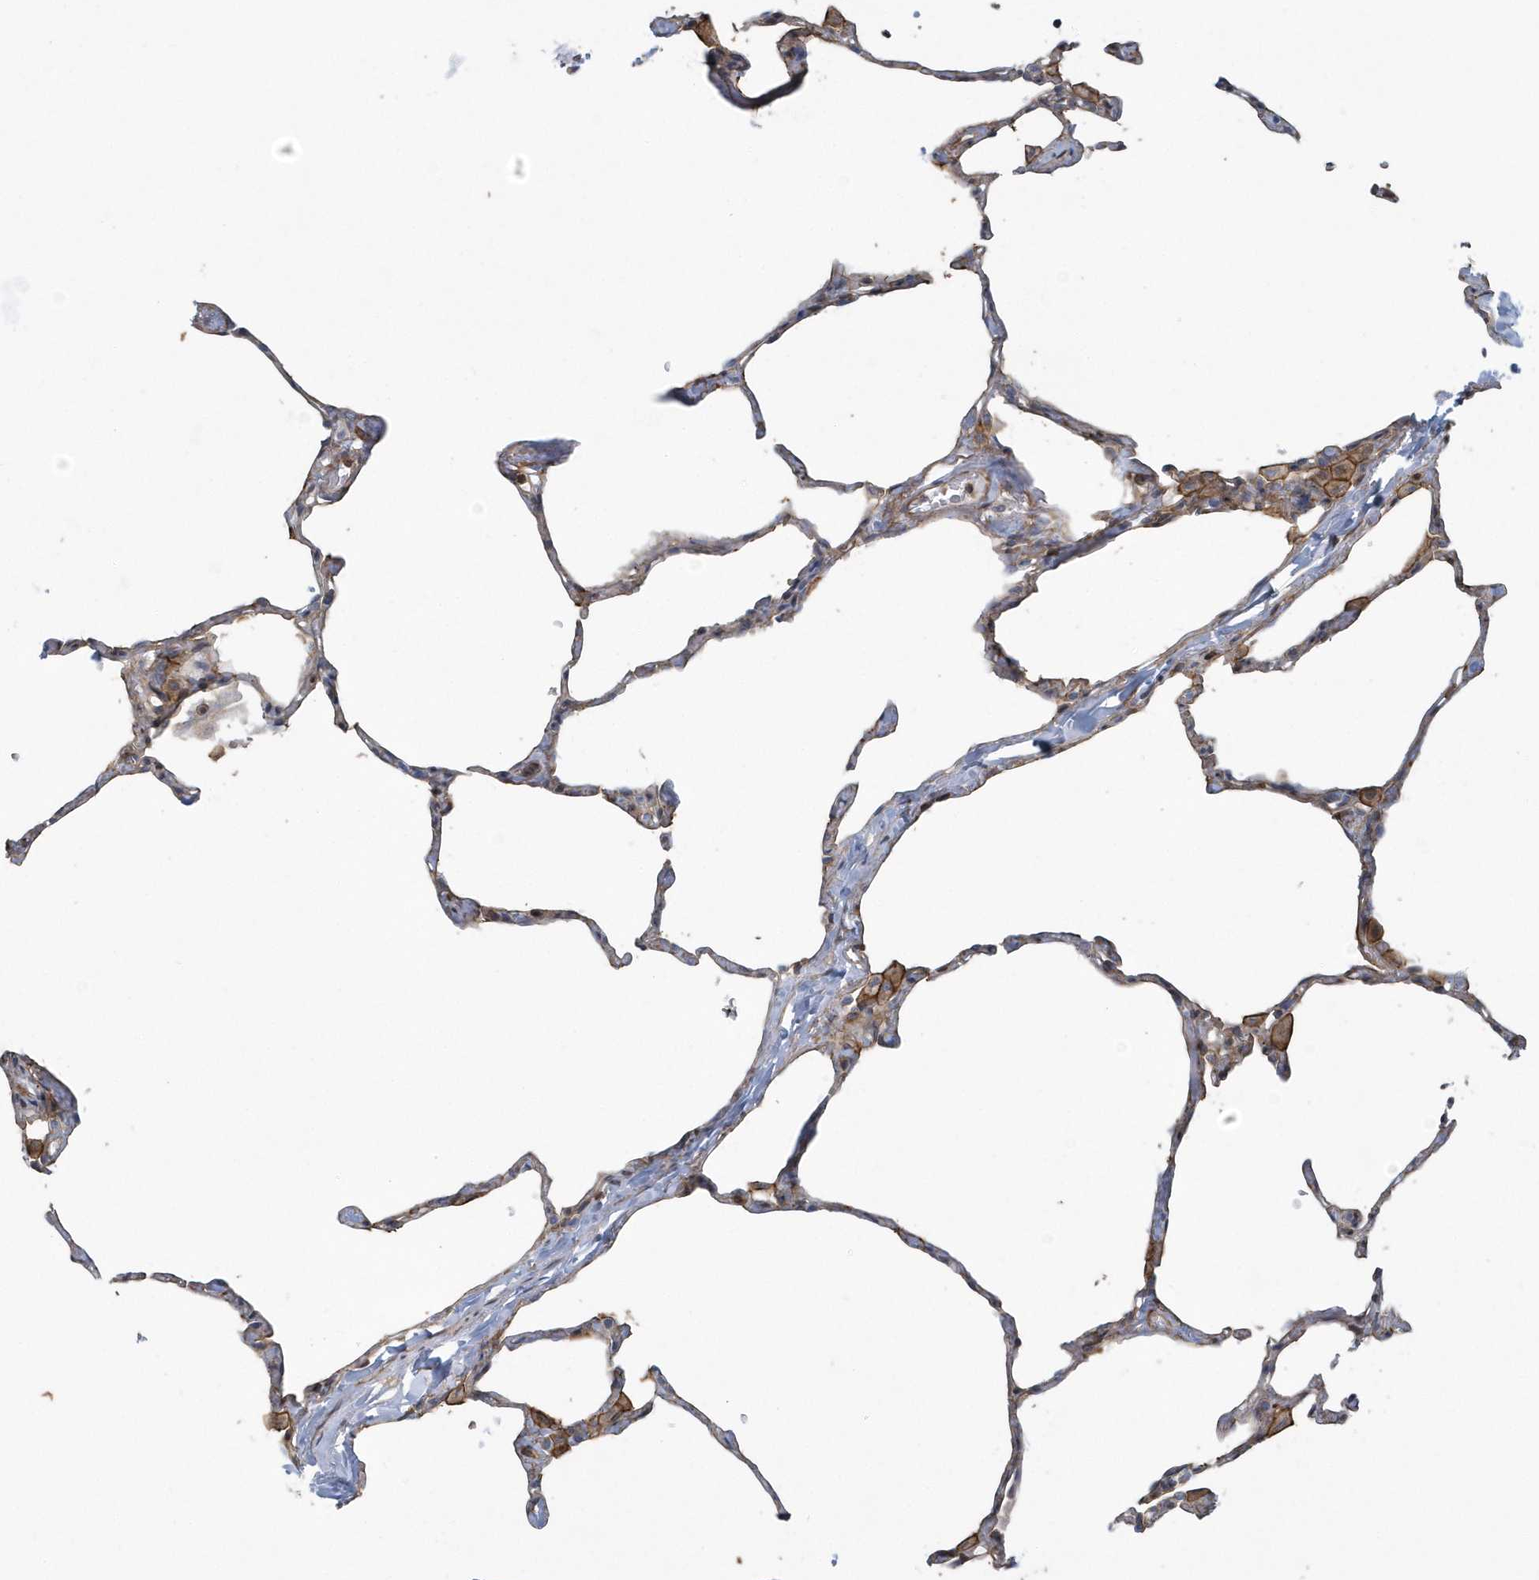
{"staining": {"intensity": "weak", "quantity": "25%-75%", "location": "cytoplasmic/membranous"}, "tissue": "lung", "cell_type": "Alveolar cells", "image_type": "normal", "snomed": [{"axis": "morphology", "description": "Normal tissue, NOS"}, {"axis": "topography", "description": "Lung"}], "caption": "A photomicrograph of lung stained for a protein exhibits weak cytoplasmic/membranous brown staining in alveolar cells.", "gene": "ARAP2", "patient": {"sex": "male", "age": 65}}